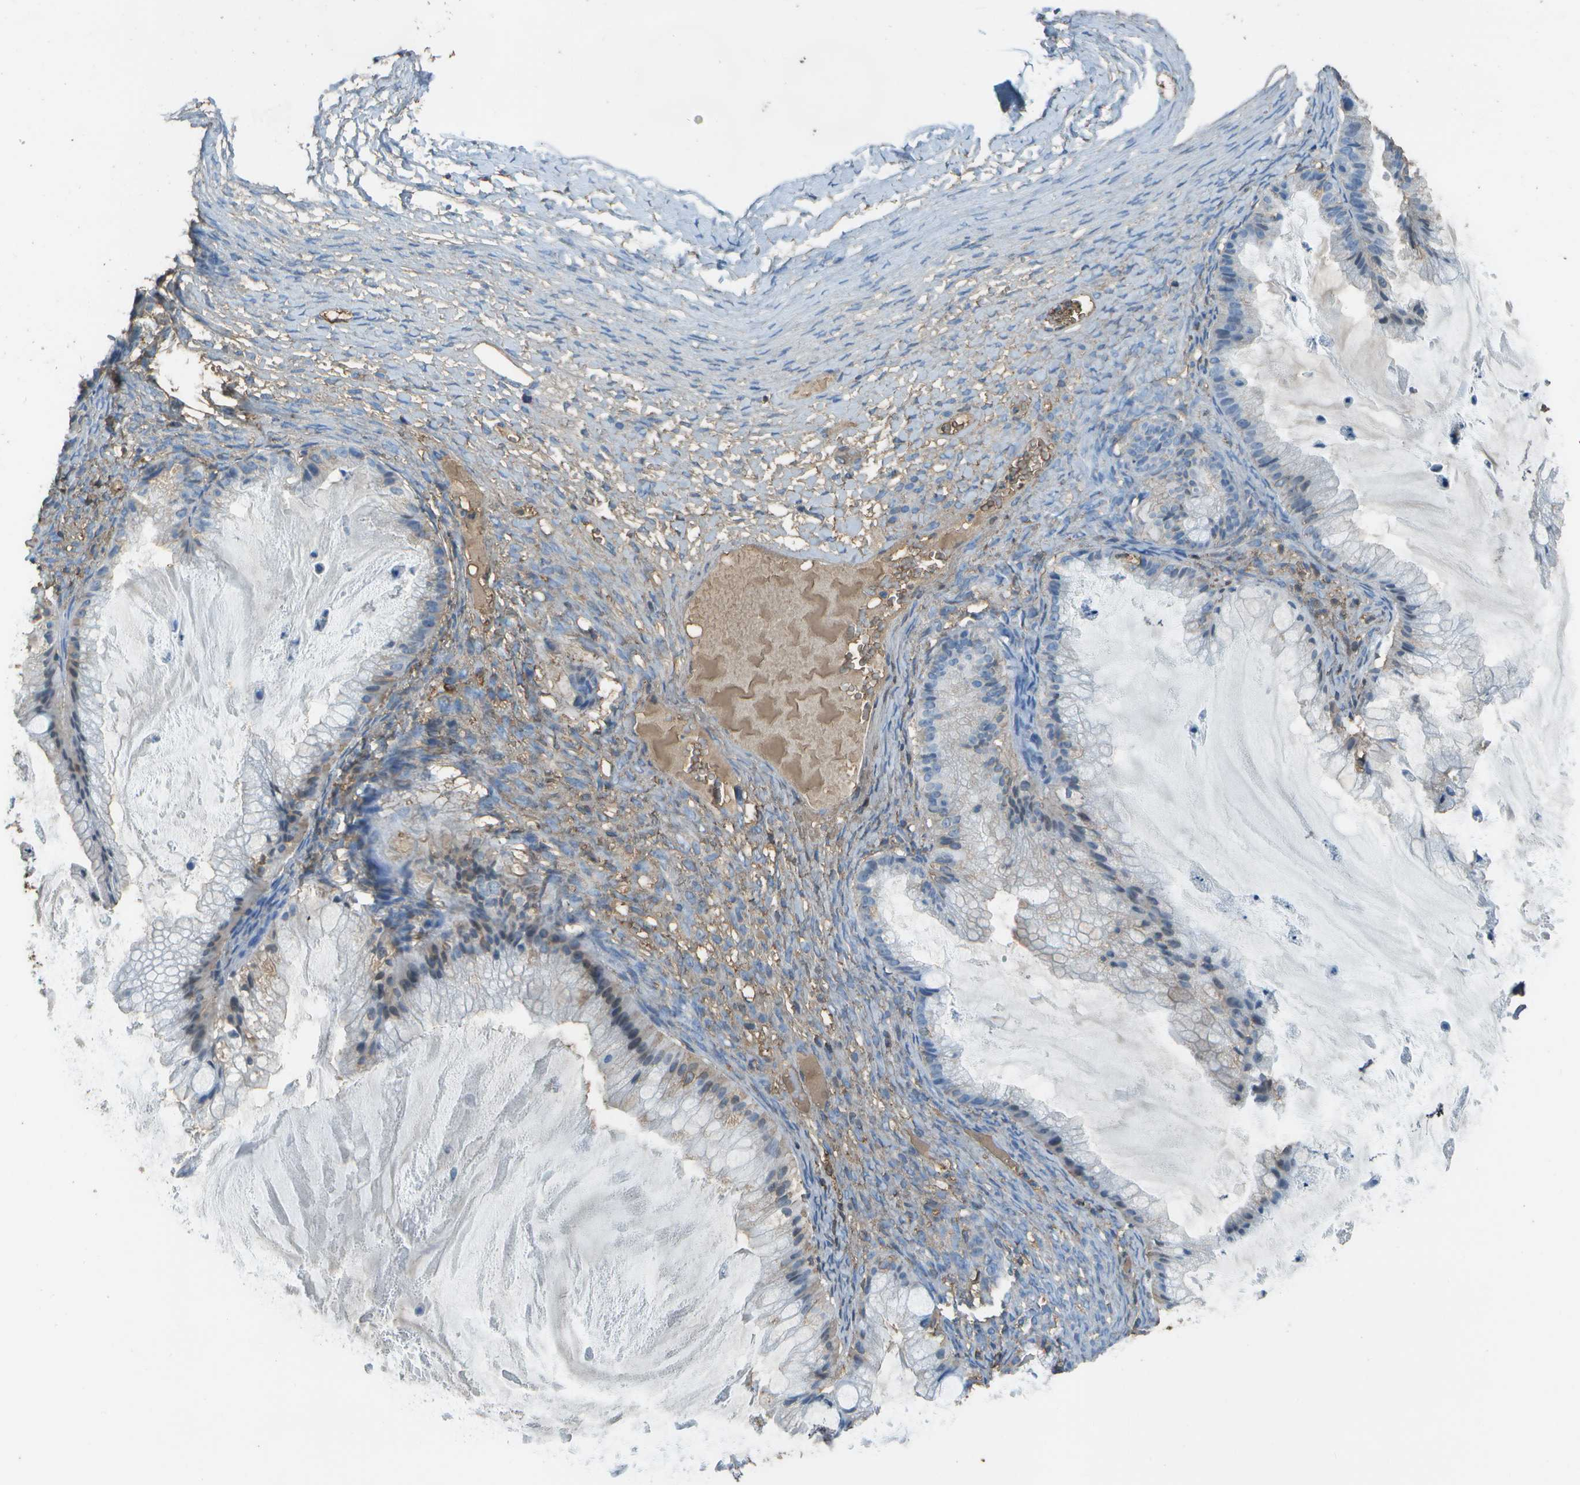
{"staining": {"intensity": "negative", "quantity": "none", "location": "none"}, "tissue": "ovarian cancer", "cell_type": "Tumor cells", "image_type": "cancer", "snomed": [{"axis": "morphology", "description": "Cystadenocarcinoma, mucinous, NOS"}, {"axis": "topography", "description": "Ovary"}], "caption": "There is no significant positivity in tumor cells of ovarian cancer (mucinous cystadenocarcinoma).", "gene": "CYP4F11", "patient": {"sex": "female", "age": 57}}